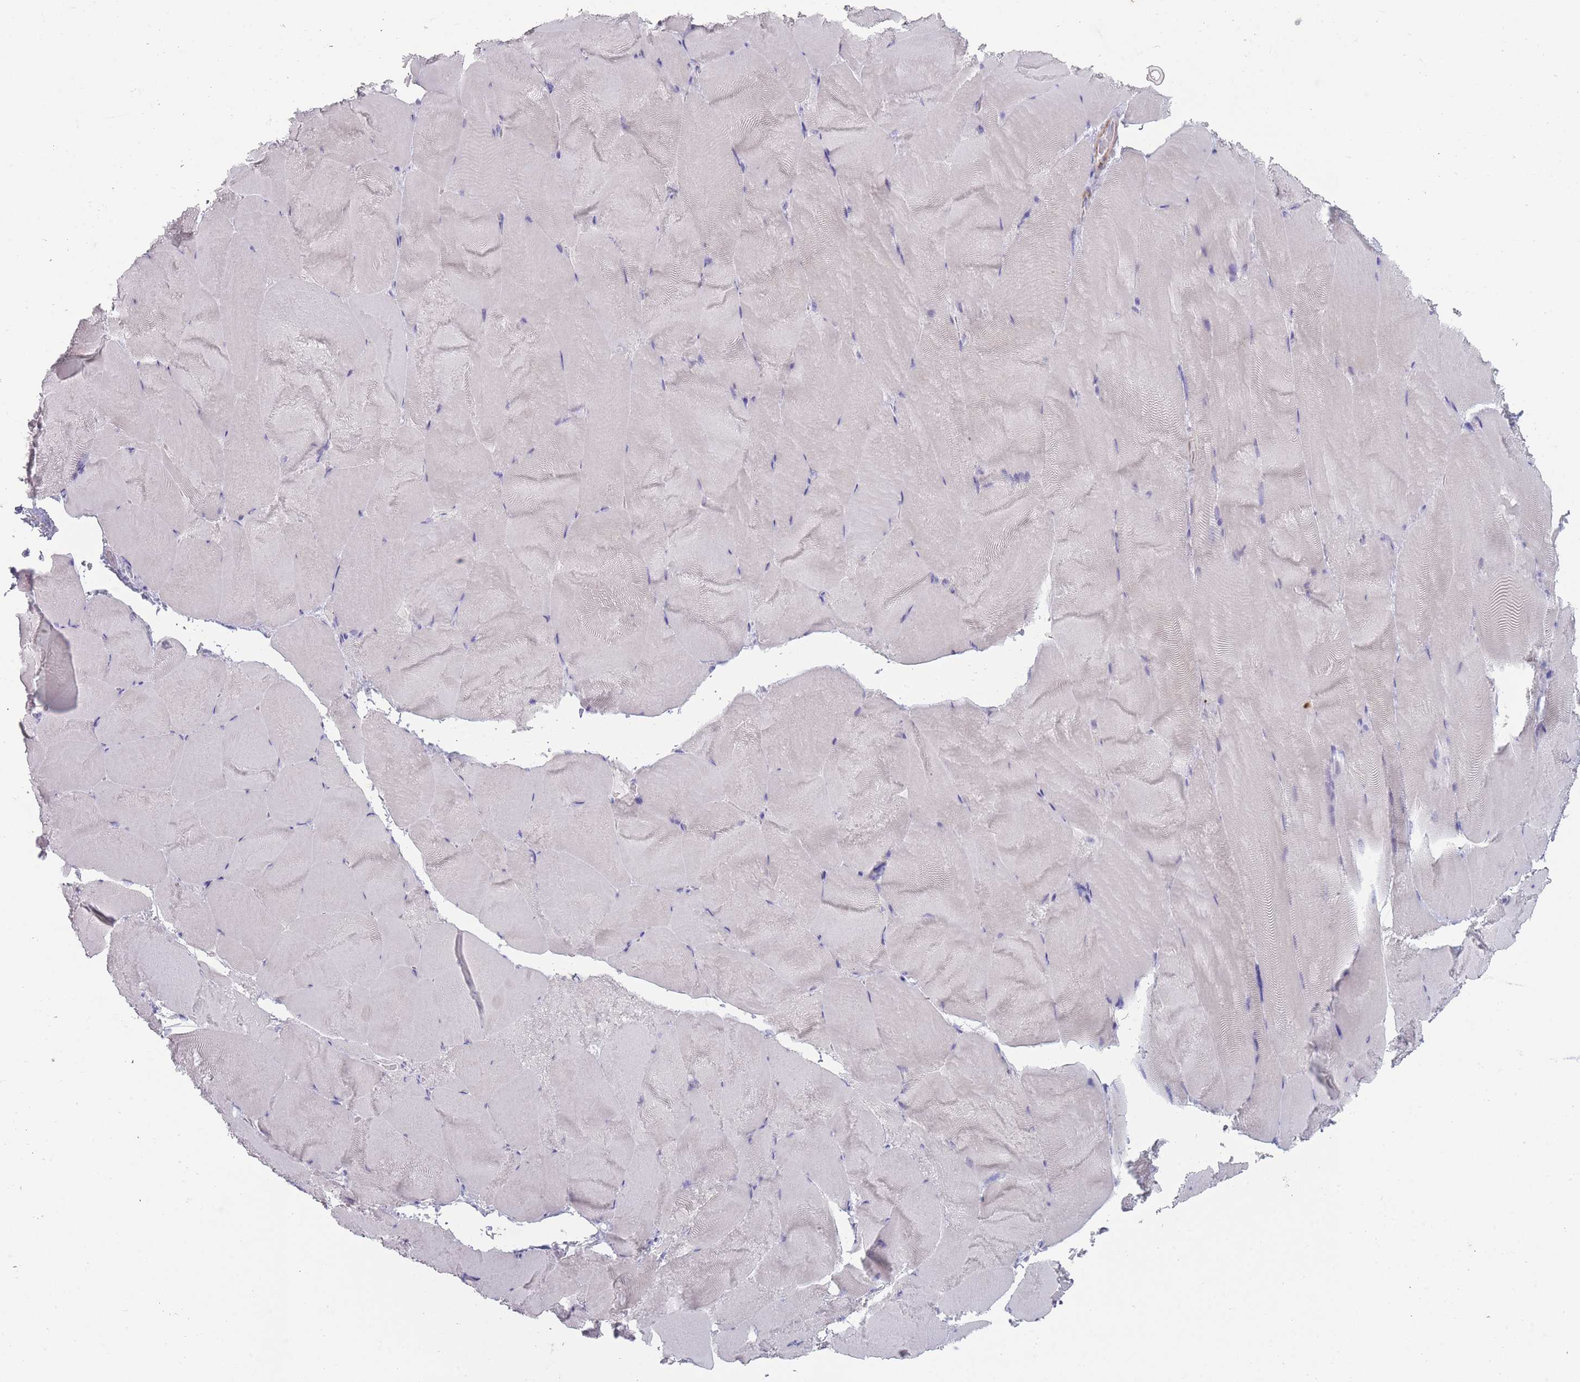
{"staining": {"intensity": "negative", "quantity": "none", "location": "none"}, "tissue": "skeletal muscle", "cell_type": "Myocytes", "image_type": "normal", "snomed": [{"axis": "morphology", "description": "Normal tissue, NOS"}, {"axis": "topography", "description": "Skeletal muscle"}], "caption": "Immunohistochemistry (IHC) of unremarkable human skeletal muscle shows no expression in myocytes. (DAB (3,3'-diaminobenzidine) immunohistochemistry (IHC), high magnification).", "gene": "RHBG", "patient": {"sex": "female", "age": 64}}